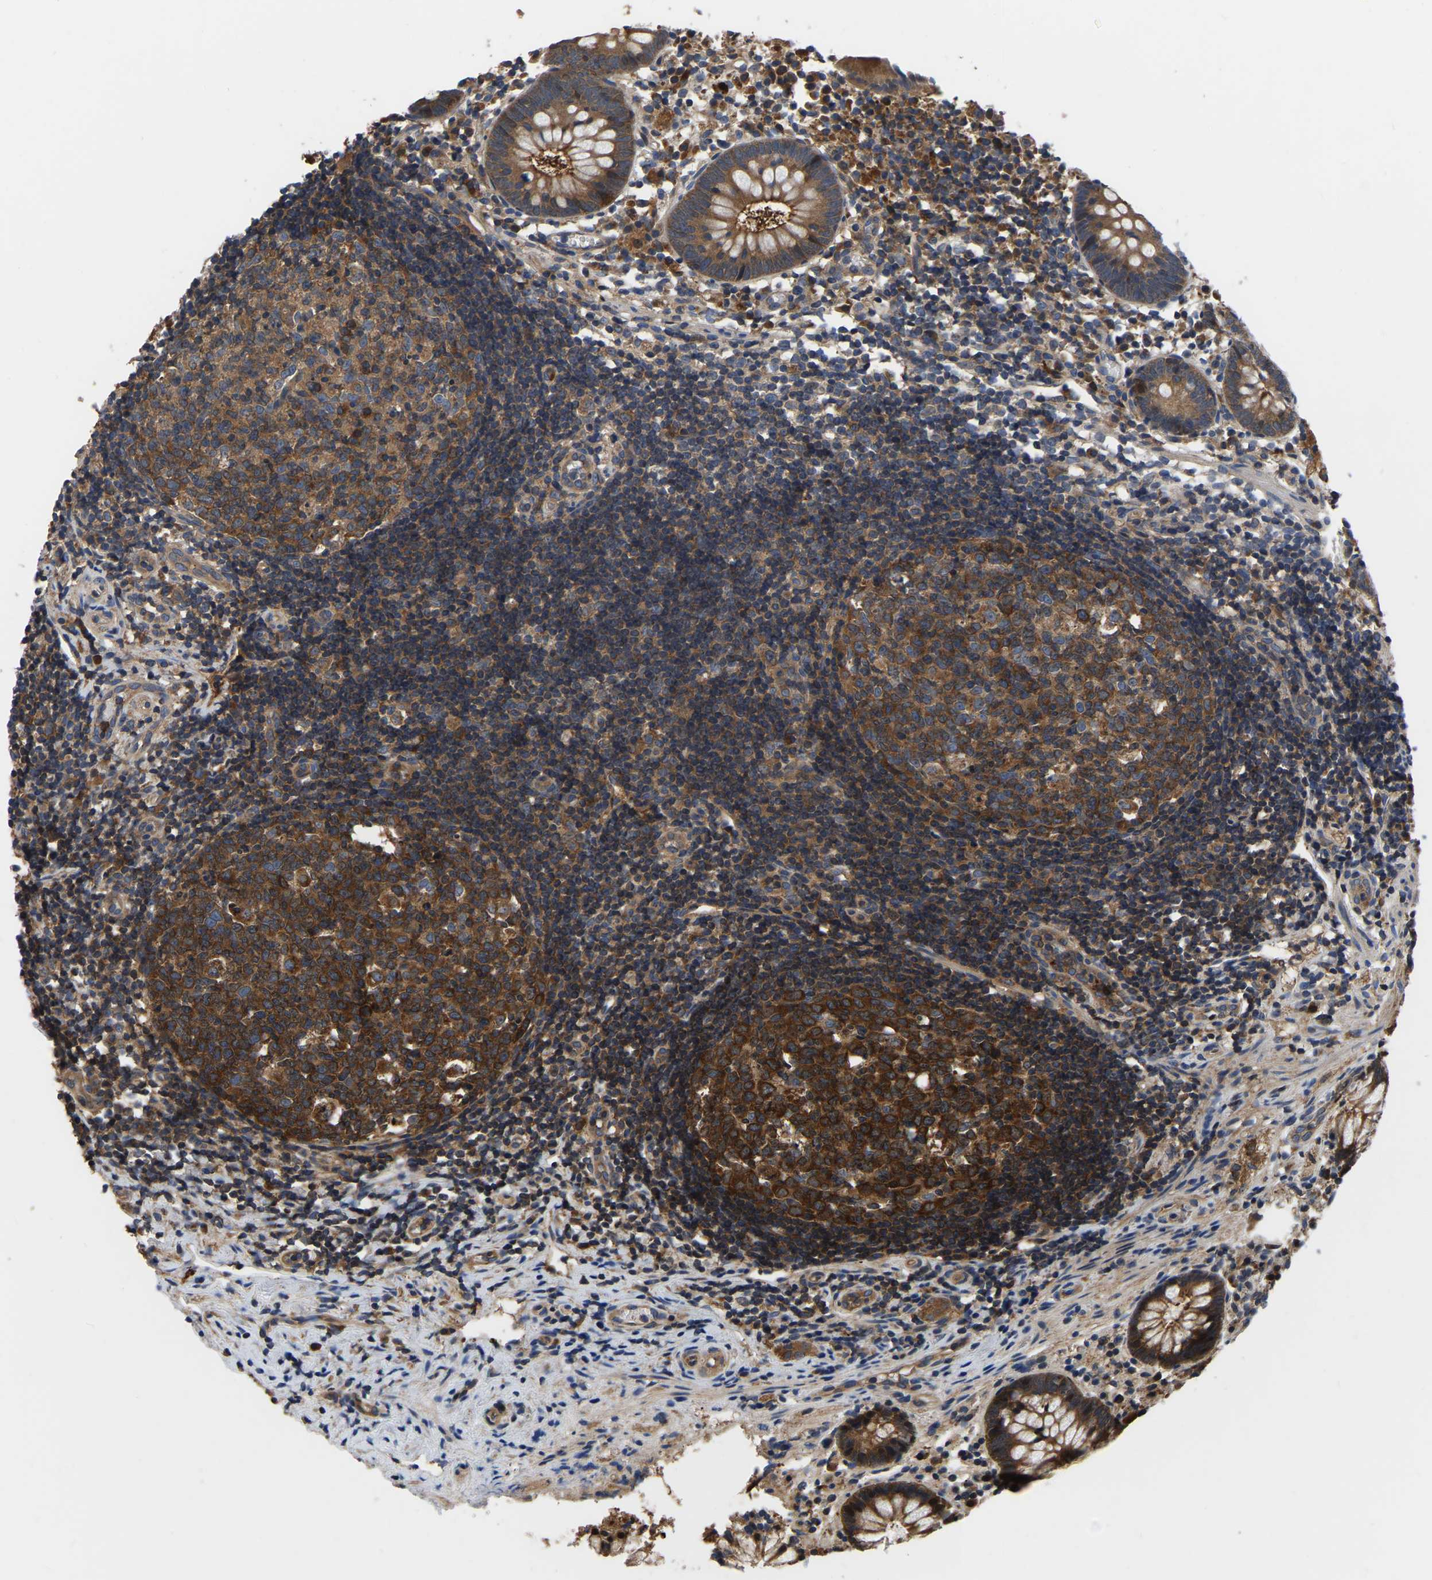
{"staining": {"intensity": "strong", "quantity": ">75%", "location": "cytoplasmic/membranous"}, "tissue": "appendix", "cell_type": "Glandular cells", "image_type": "normal", "snomed": [{"axis": "morphology", "description": "Normal tissue, NOS"}, {"axis": "topography", "description": "Appendix"}], "caption": "Protein expression analysis of normal human appendix reveals strong cytoplasmic/membranous expression in approximately >75% of glandular cells.", "gene": "GARS1", "patient": {"sex": "female", "age": 20}}